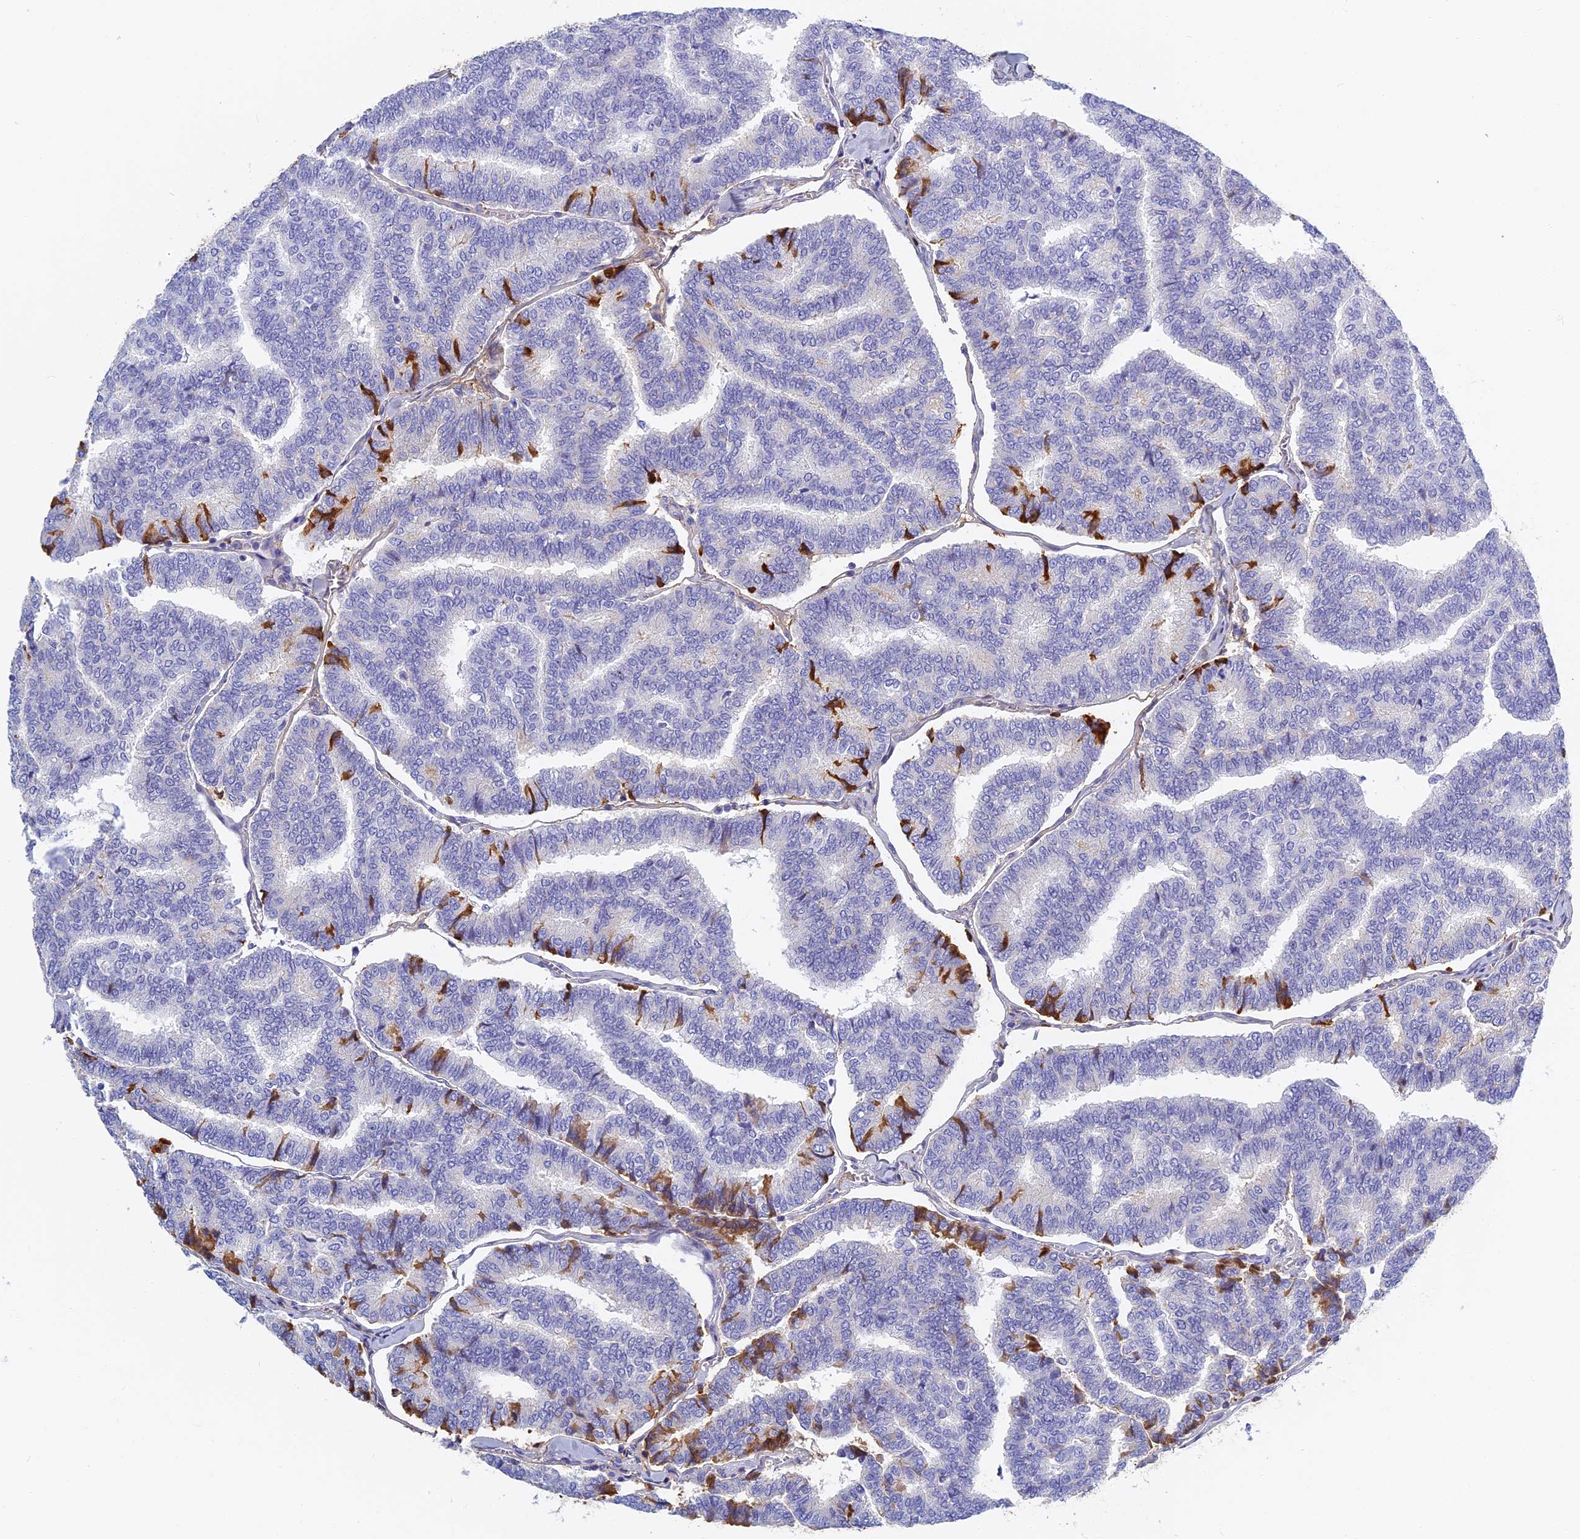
{"staining": {"intensity": "negative", "quantity": "none", "location": "none"}, "tissue": "thyroid cancer", "cell_type": "Tumor cells", "image_type": "cancer", "snomed": [{"axis": "morphology", "description": "Papillary adenocarcinoma, NOS"}, {"axis": "topography", "description": "Thyroid gland"}], "caption": "The IHC photomicrograph has no significant positivity in tumor cells of thyroid papillary adenocarcinoma tissue.", "gene": "ITIH1", "patient": {"sex": "female", "age": 35}}